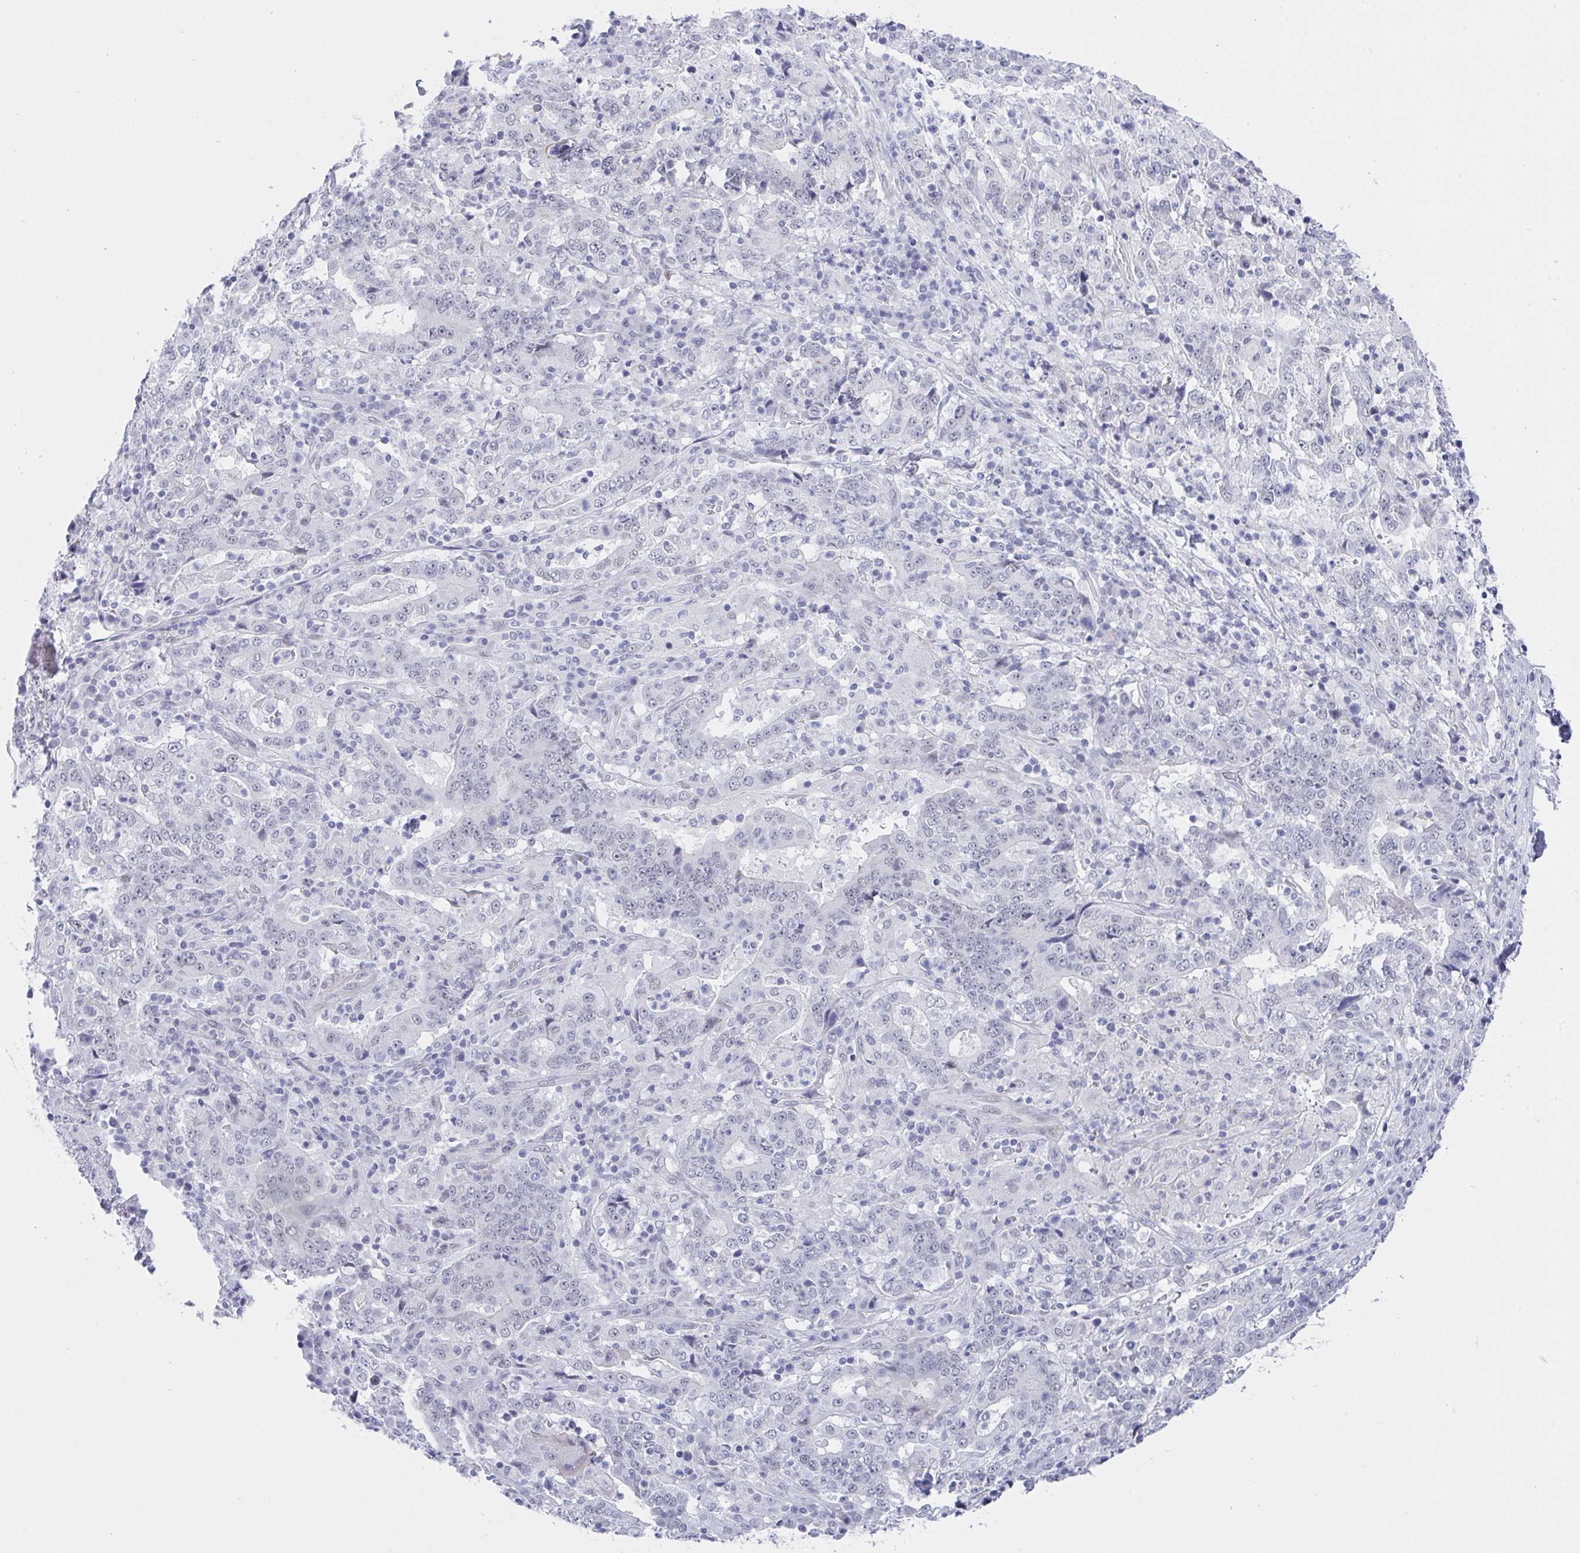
{"staining": {"intensity": "negative", "quantity": "none", "location": "none"}, "tissue": "stomach cancer", "cell_type": "Tumor cells", "image_type": "cancer", "snomed": [{"axis": "morphology", "description": "Normal tissue, NOS"}, {"axis": "morphology", "description": "Adenocarcinoma, NOS"}, {"axis": "topography", "description": "Stomach, upper"}, {"axis": "topography", "description": "Stomach"}], "caption": "High magnification brightfield microscopy of stomach cancer stained with DAB (3,3'-diaminobenzidine) (brown) and counterstained with hematoxylin (blue): tumor cells show no significant staining.", "gene": "FBXL22", "patient": {"sex": "male", "age": 59}}